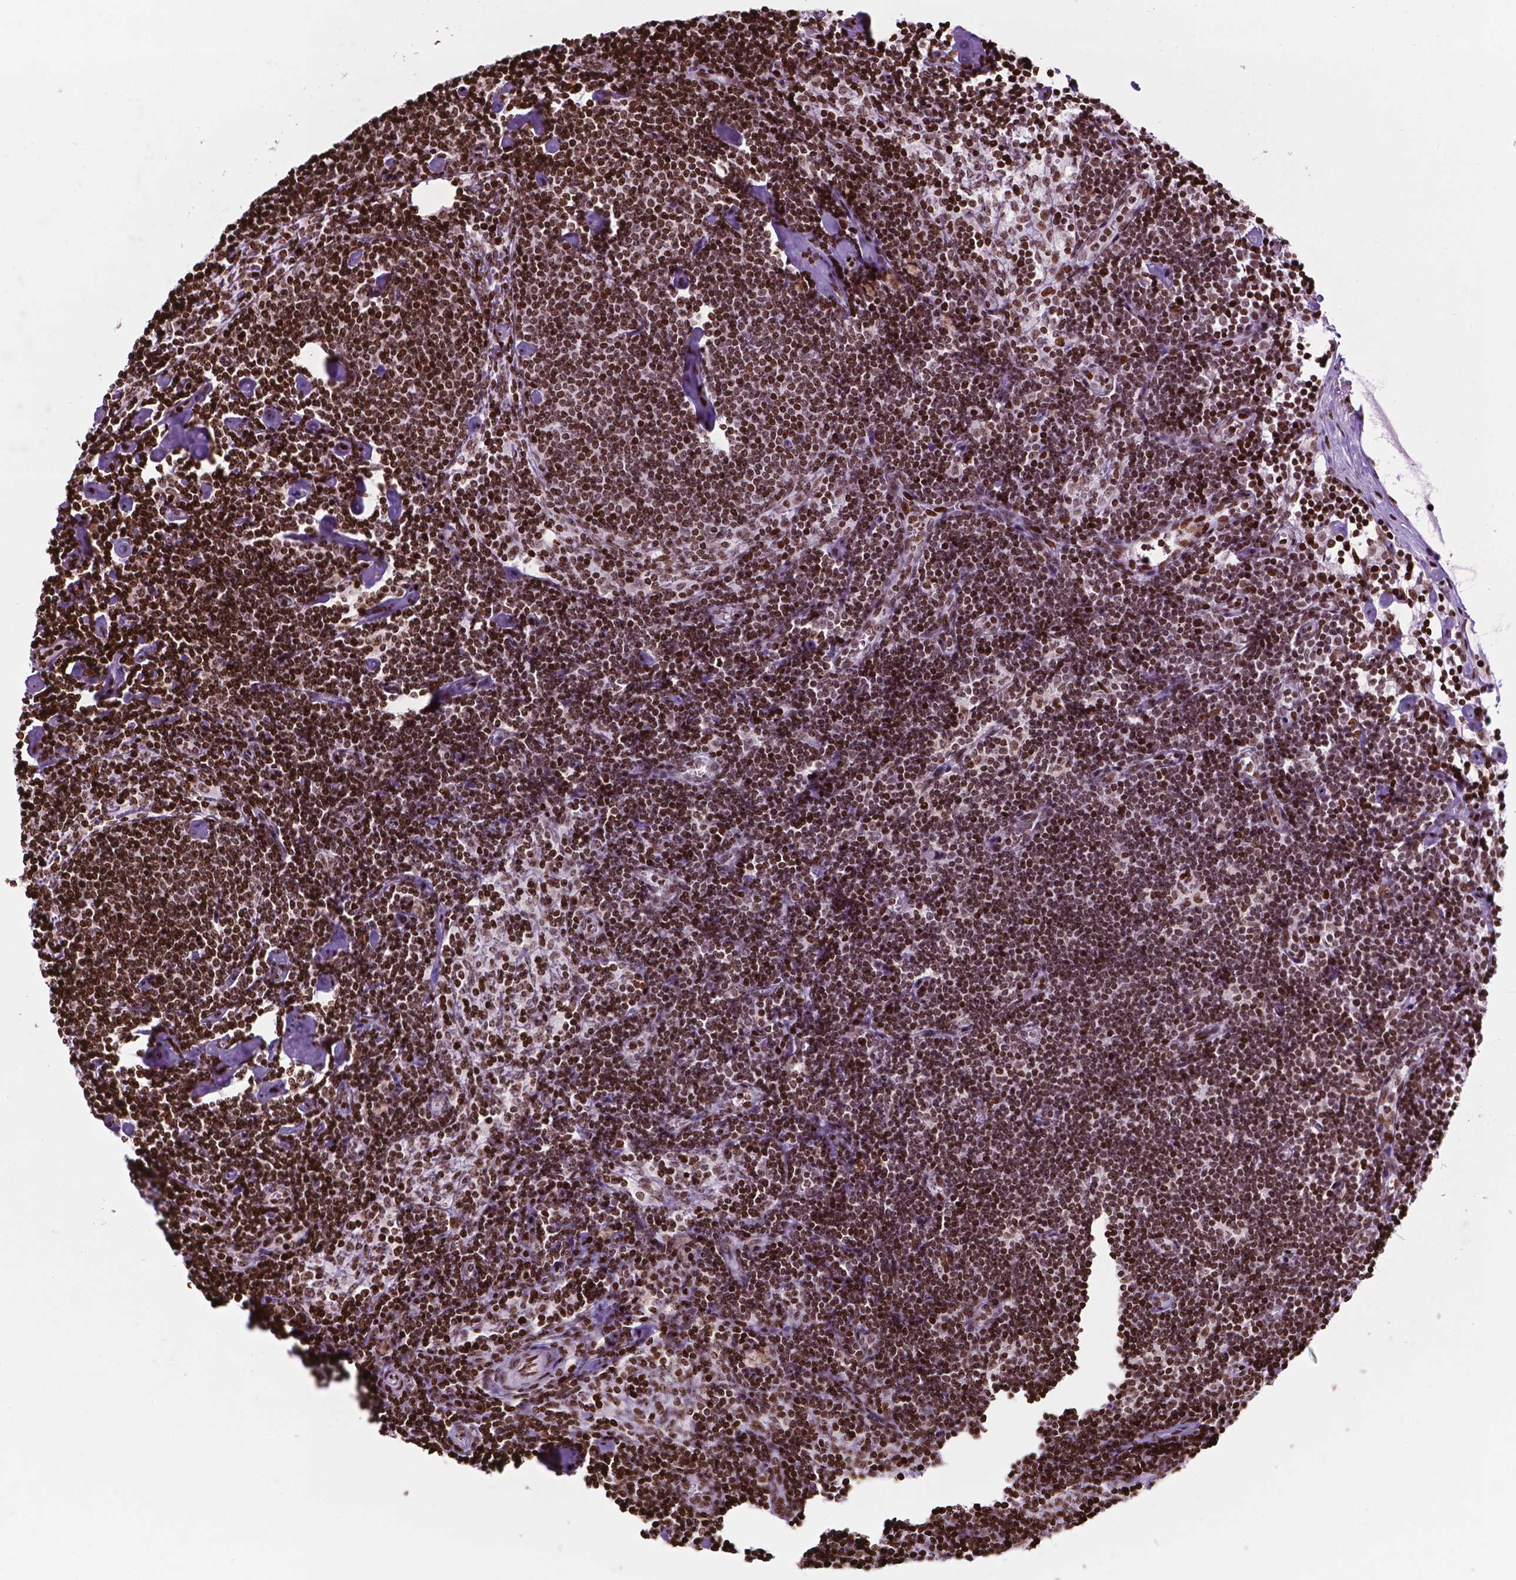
{"staining": {"intensity": "strong", "quantity": ">75%", "location": "nuclear"}, "tissue": "lymph node", "cell_type": "Germinal center cells", "image_type": "normal", "snomed": [{"axis": "morphology", "description": "Normal tissue, NOS"}, {"axis": "topography", "description": "Lymph node"}], "caption": "Normal lymph node displays strong nuclear positivity in about >75% of germinal center cells.", "gene": "TMEM250", "patient": {"sex": "female", "age": 42}}